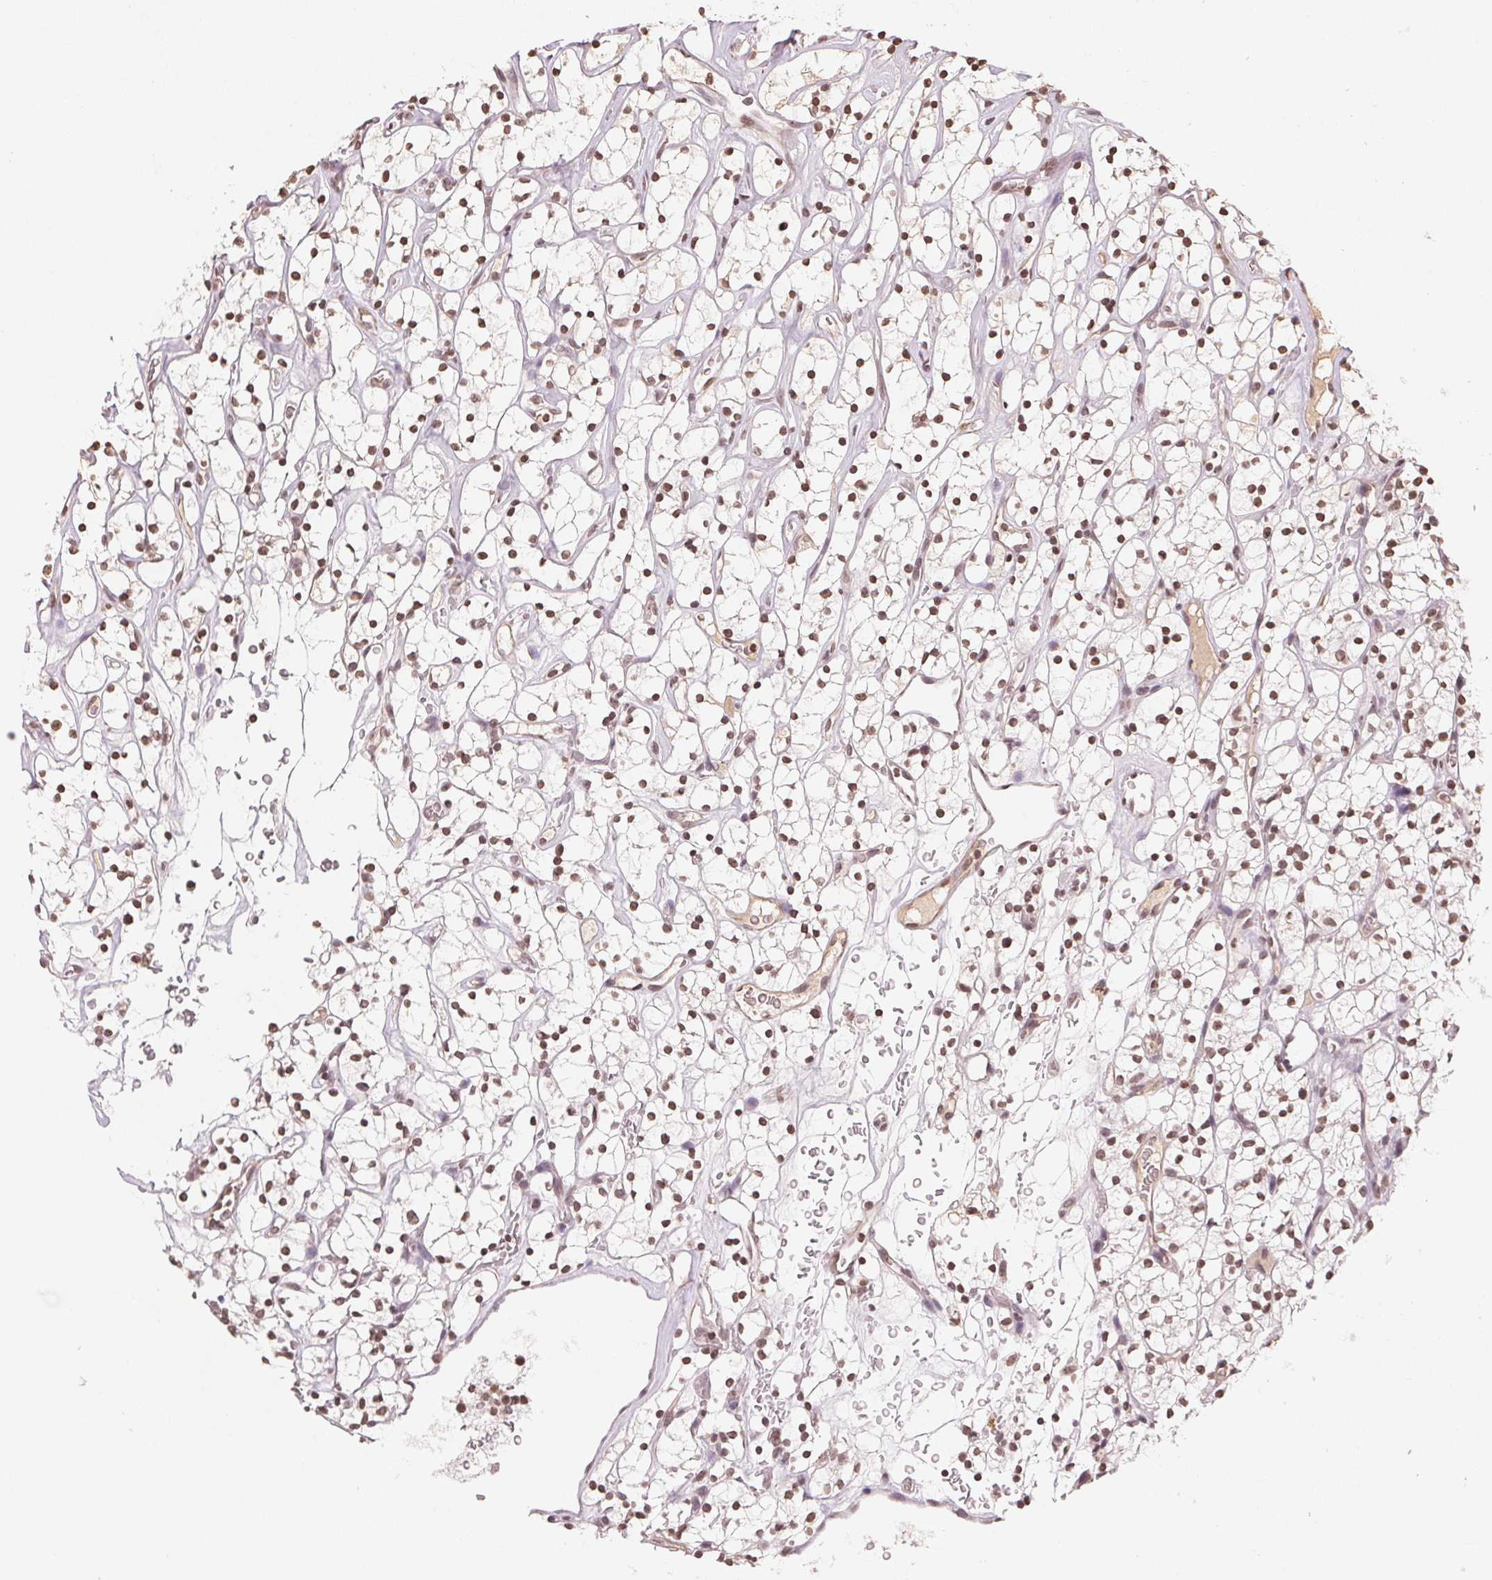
{"staining": {"intensity": "moderate", "quantity": ">75%", "location": "nuclear"}, "tissue": "renal cancer", "cell_type": "Tumor cells", "image_type": "cancer", "snomed": [{"axis": "morphology", "description": "Adenocarcinoma, NOS"}, {"axis": "topography", "description": "Kidney"}], "caption": "Immunohistochemical staining of human renal adenocarcinoma reveals medium levels of moderate nuclear staining in about >75% of tumor cells. (DAB (3,3'-diaminobenzidine) = brown stain, brightfield microscopy at high magnification).", "gene": "TBP", "patient": {"sex": "female", "age": 64}}